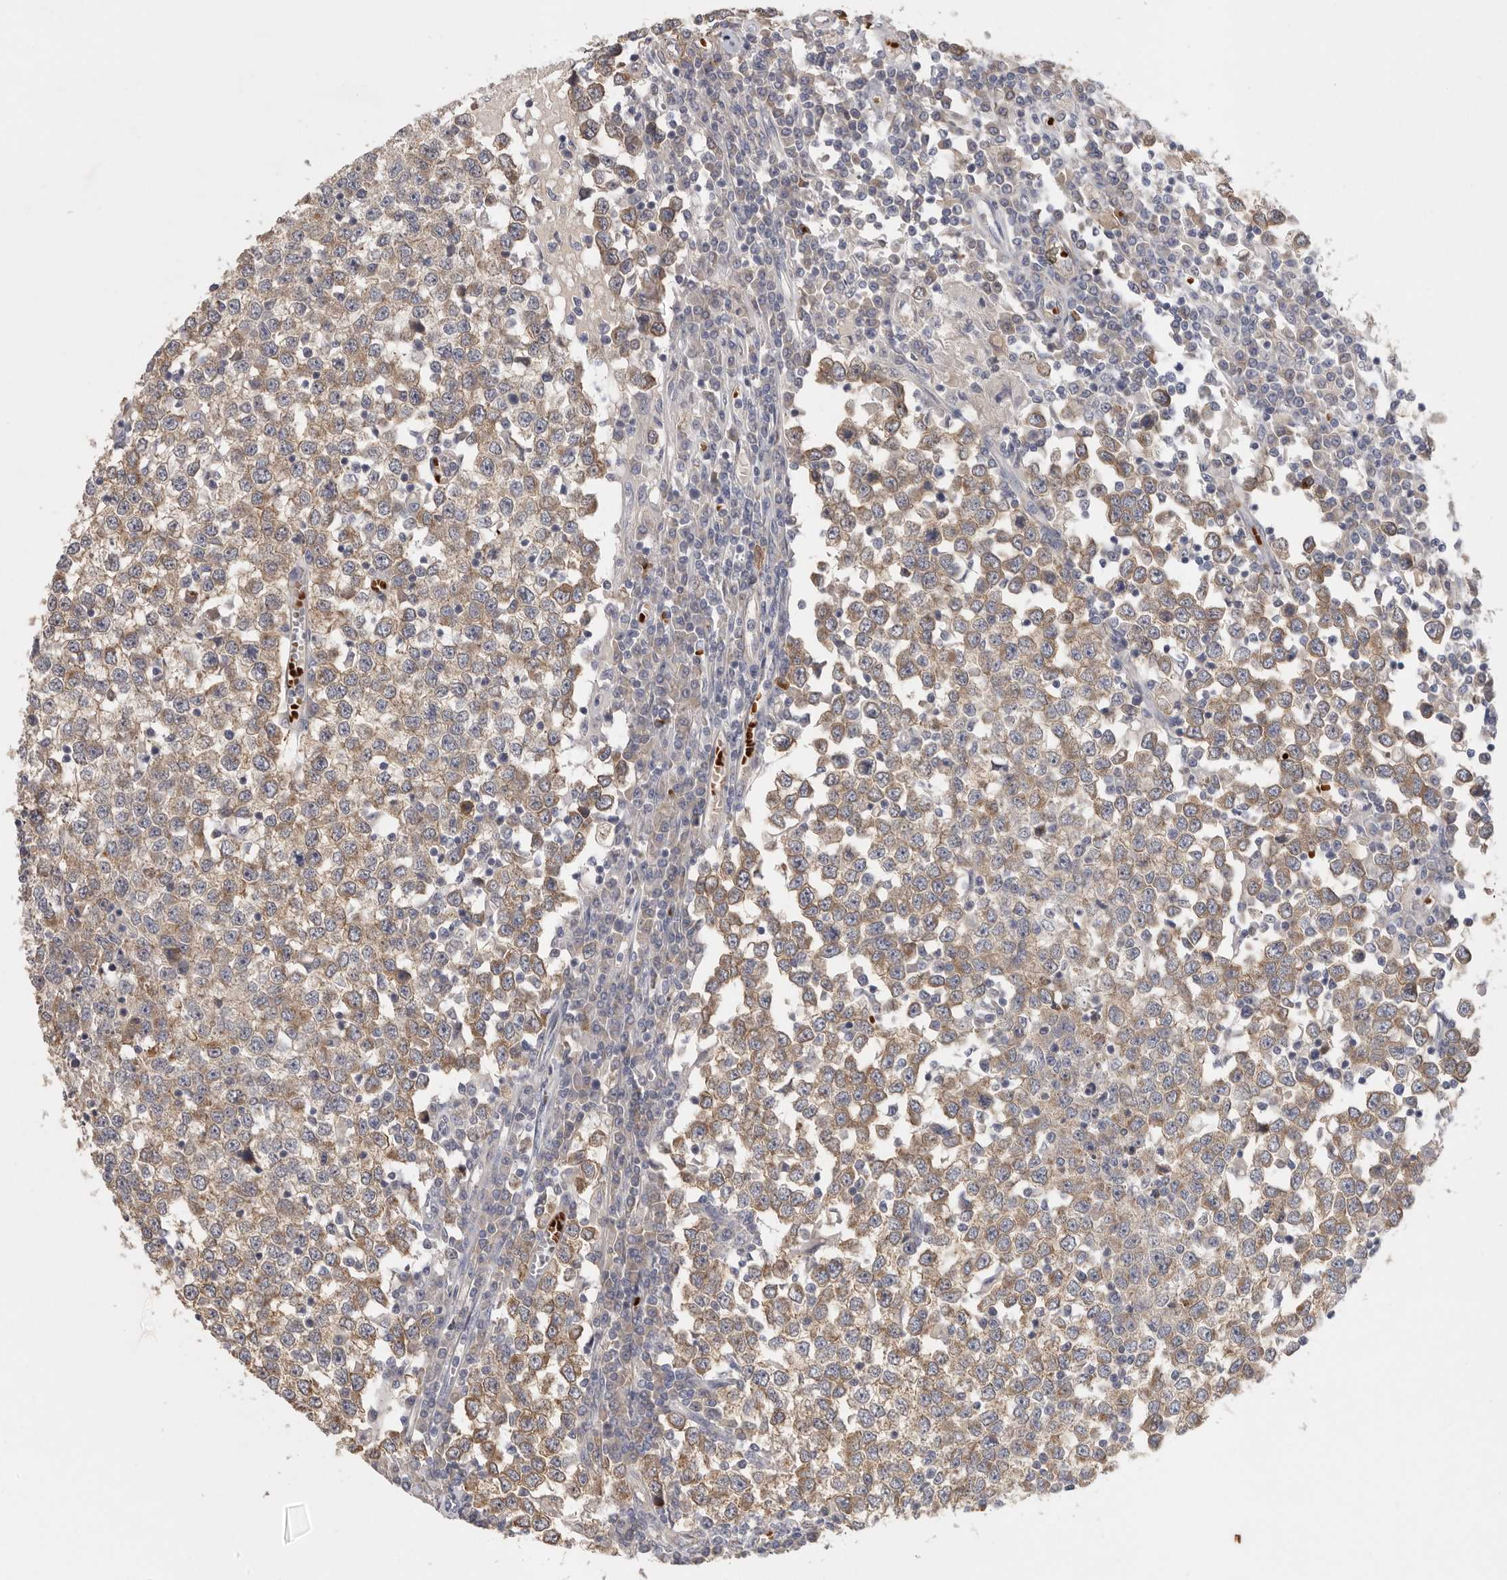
{"staining": {"intensity": "moderate", "quantity": ">75%", "location": "cytoplasmic/membranous"}, "tissue": "testis cancer", "cell_type": "Tumor cells", "image_type": "cancer", "snomed": [{"axis": "morphology", "description": "Seminoma, NOS"}, {"axis": "topography", "description": "Testis"}], "caption": "Protein analysis of testis seminoma tissue displays moderate cytoplasmic/membranous staining in about >75% of tumor cells.", "gene": "CFAP298", "patient": {"sex": "male", "age": 65}}